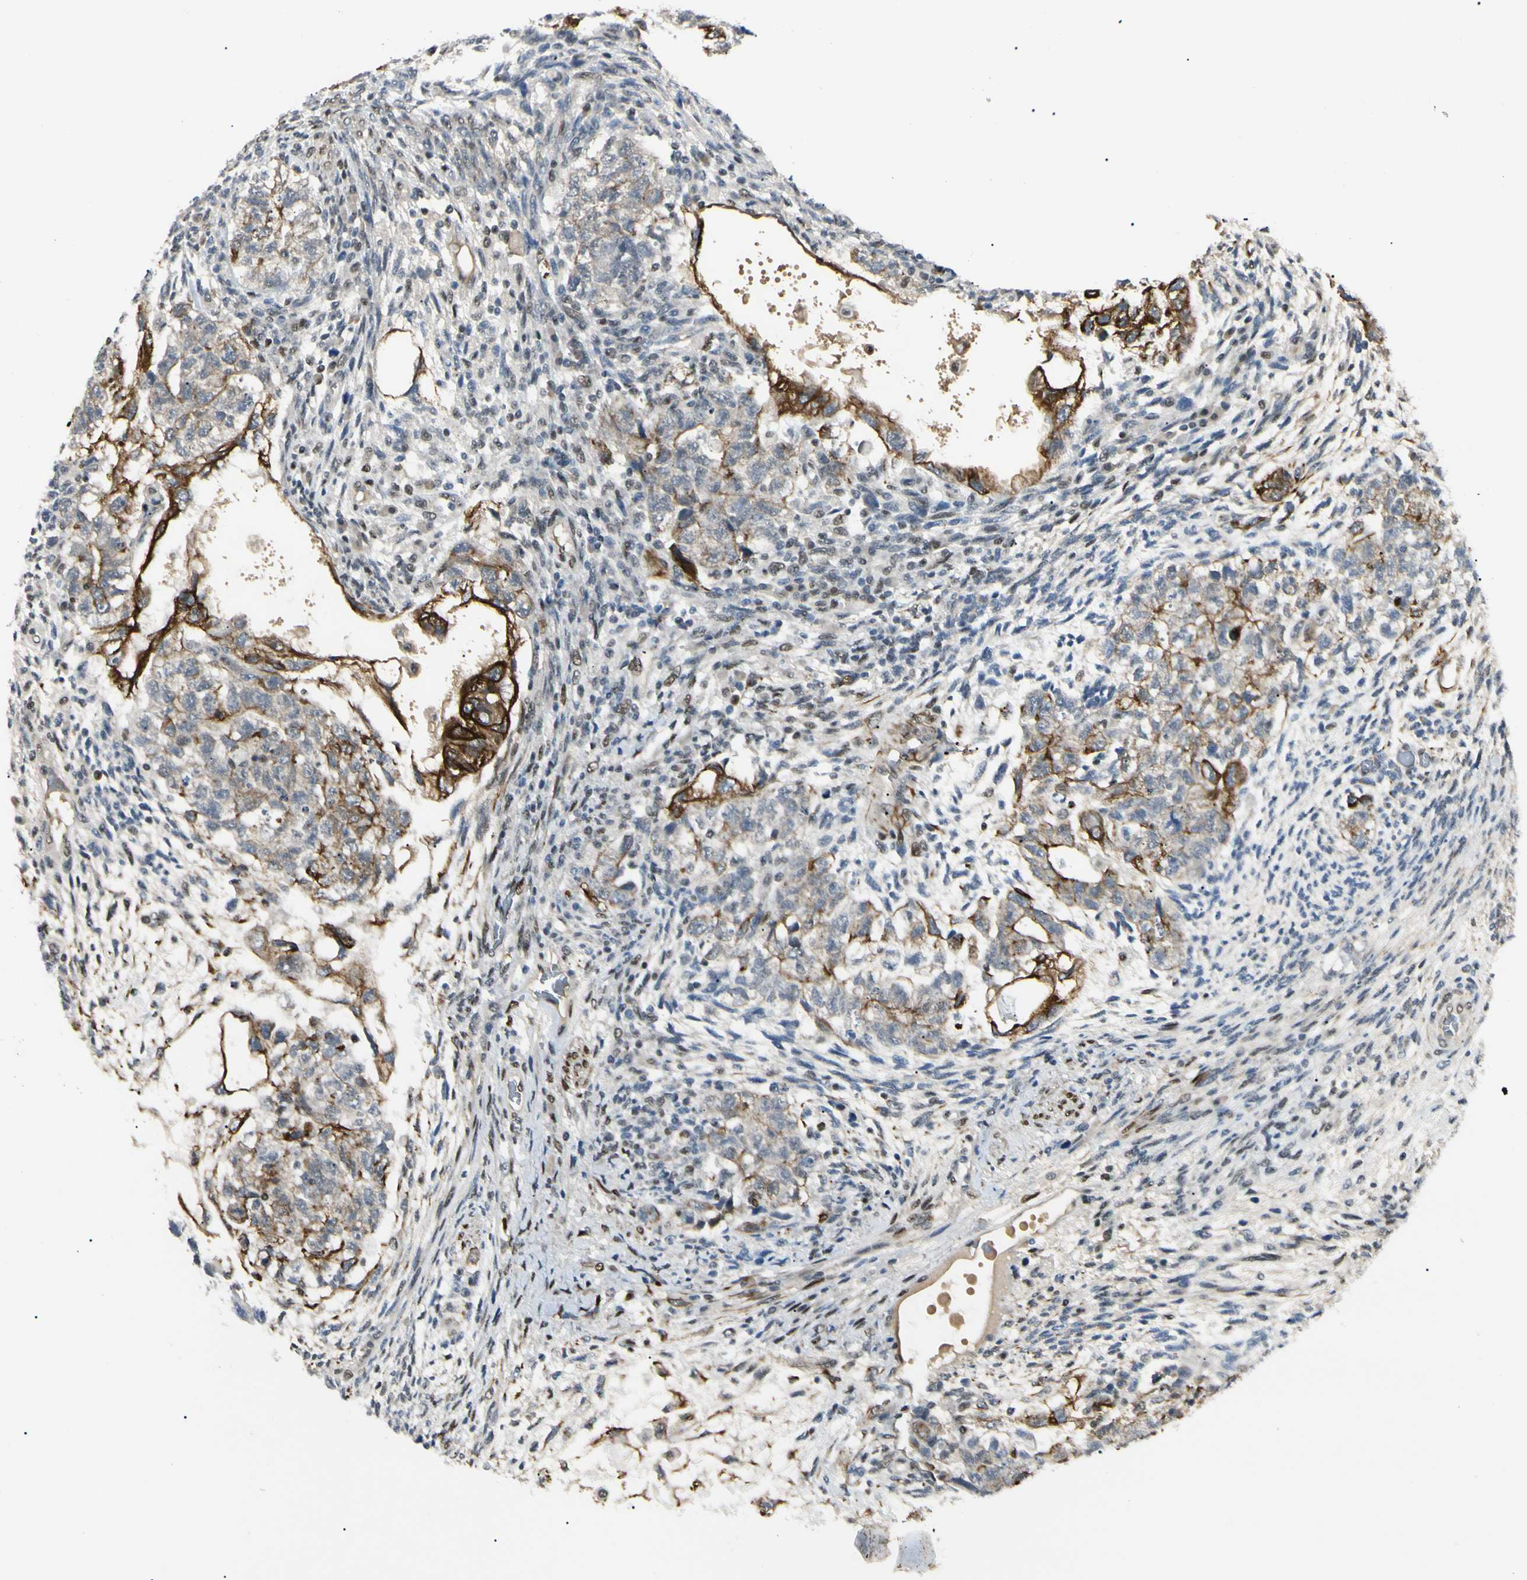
{"staining": {"intensity": "strong", "quantity": "25%-75%", "location": "cytoplasmic/membranous"}, "tissue": "testis cancer", "cell_type": "Tumor cells", "image_type": "cancer", "snomed": [{"axis": "morphology", "description": "Normal tissue, NOS"}, {"axis": "morphology", "description": "Carcinoma, Embryonal, NOS"}, {"axis": "topography", "description": "Testis"}], "caption": "Protein expression analysis of embryonal carcinoma (testis) demonstrates strong cytoplasmic/membranous staining in approximately 25%-75% of tumor cells. Using DAB (3,3'-diaminobenzidine) (brown) and hematoxylin (blue) stains, captured at high magnification using brightfield microscopy.", "gene": "ATXN1", "patient": {"sex": "male", "age": 36}}